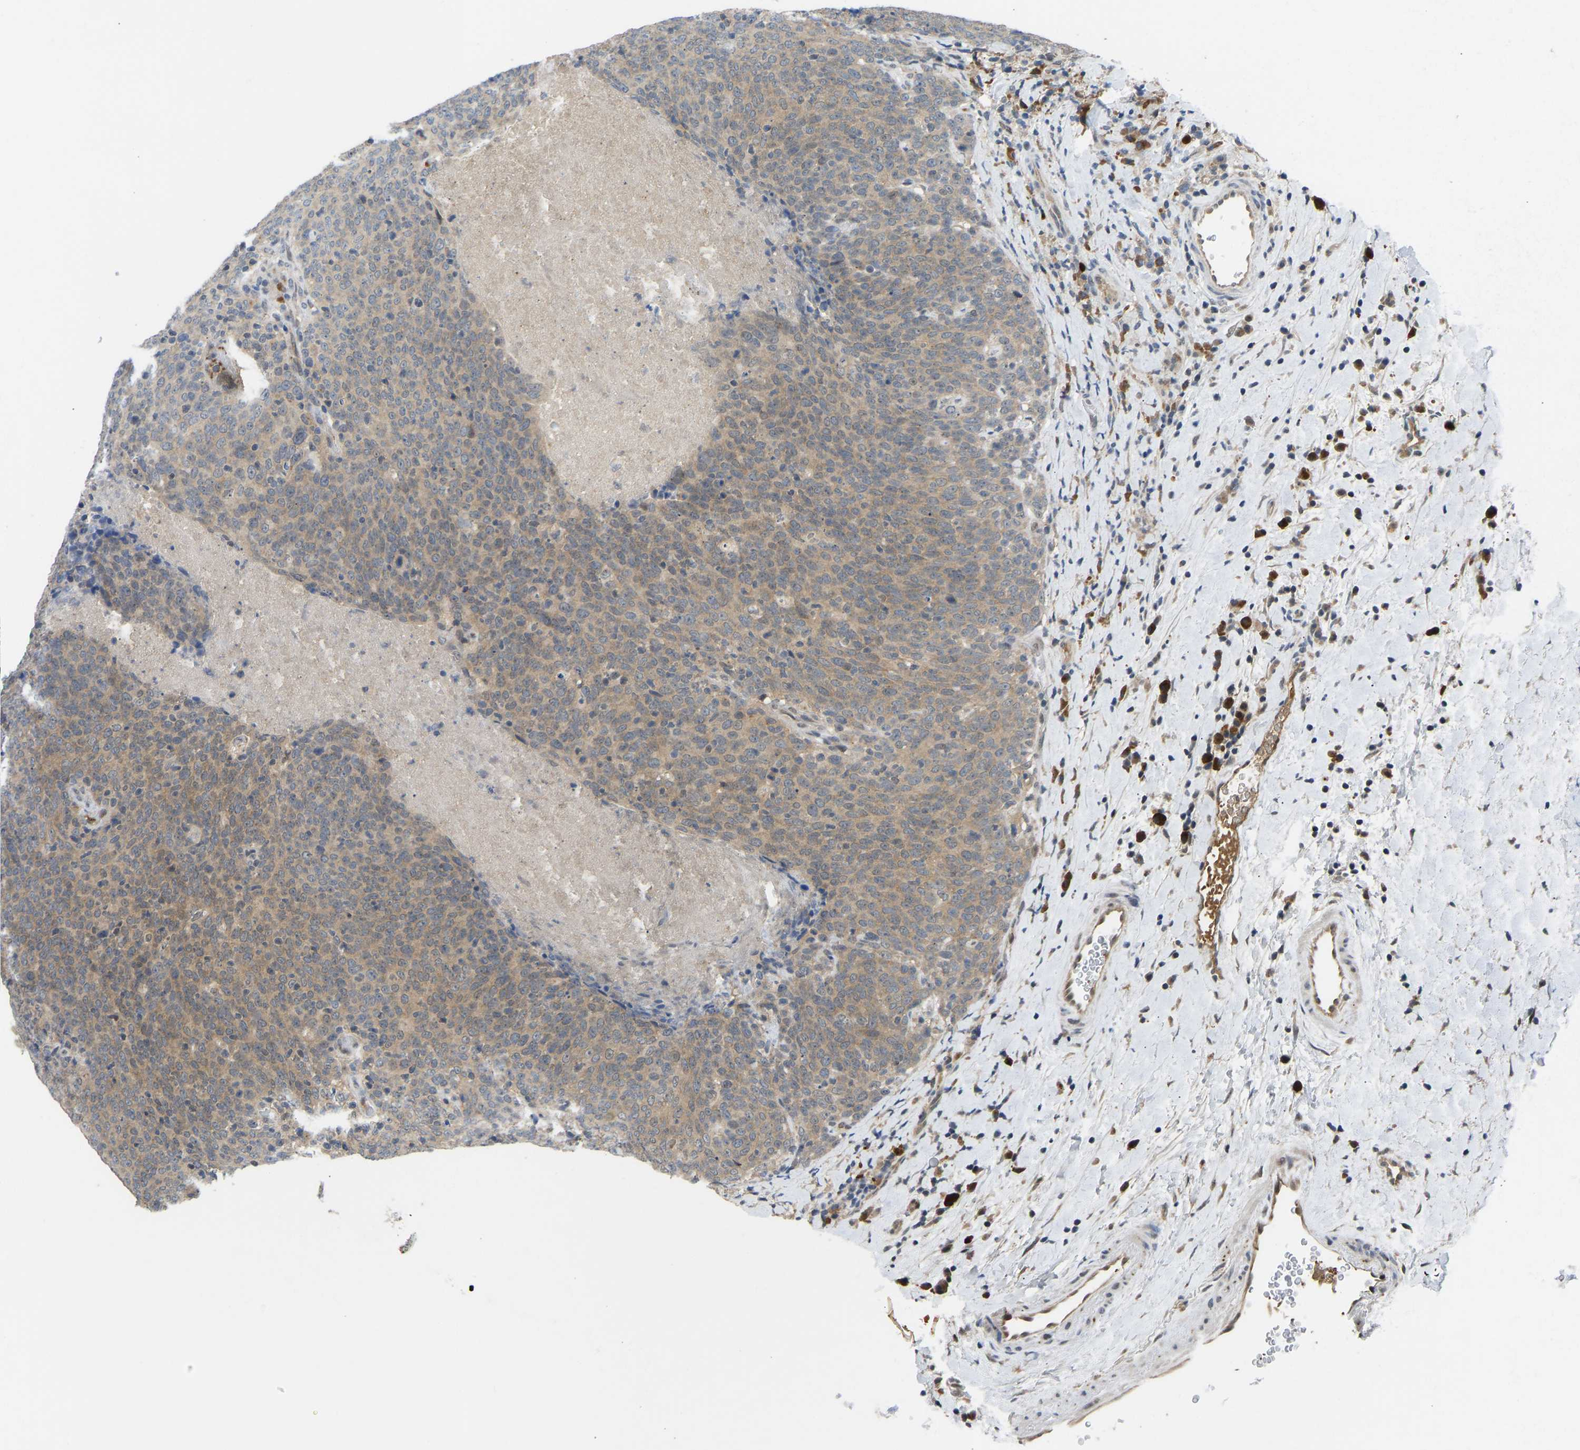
{"staining": {"intensity": "weak", "quantity": ">75%", "location": "cytoplasmic/membranous"}, "tissue": "head and neck cancer", "cell_type": "Tumor cells", "image_type": "cancer", "snomed": [{"axis": "morphology", "description": "Squamous cell carcinoma, NOS"}, {"axis": "morphology", "description": "Squamous cell carcinoma, metastatic, NOS"}, {"axis": "topography", "description": "Lymph node"}, {"axis": "topography", "description": "Head-Neck"}], "caption": "A brown stain shows weak cytoplasmic/membranous staining of a protein in human squamous cell carcinoma (head and neck) tumor cells.", "gene": "ZNF251", "patient": {"sex": "male", "age": 62}}